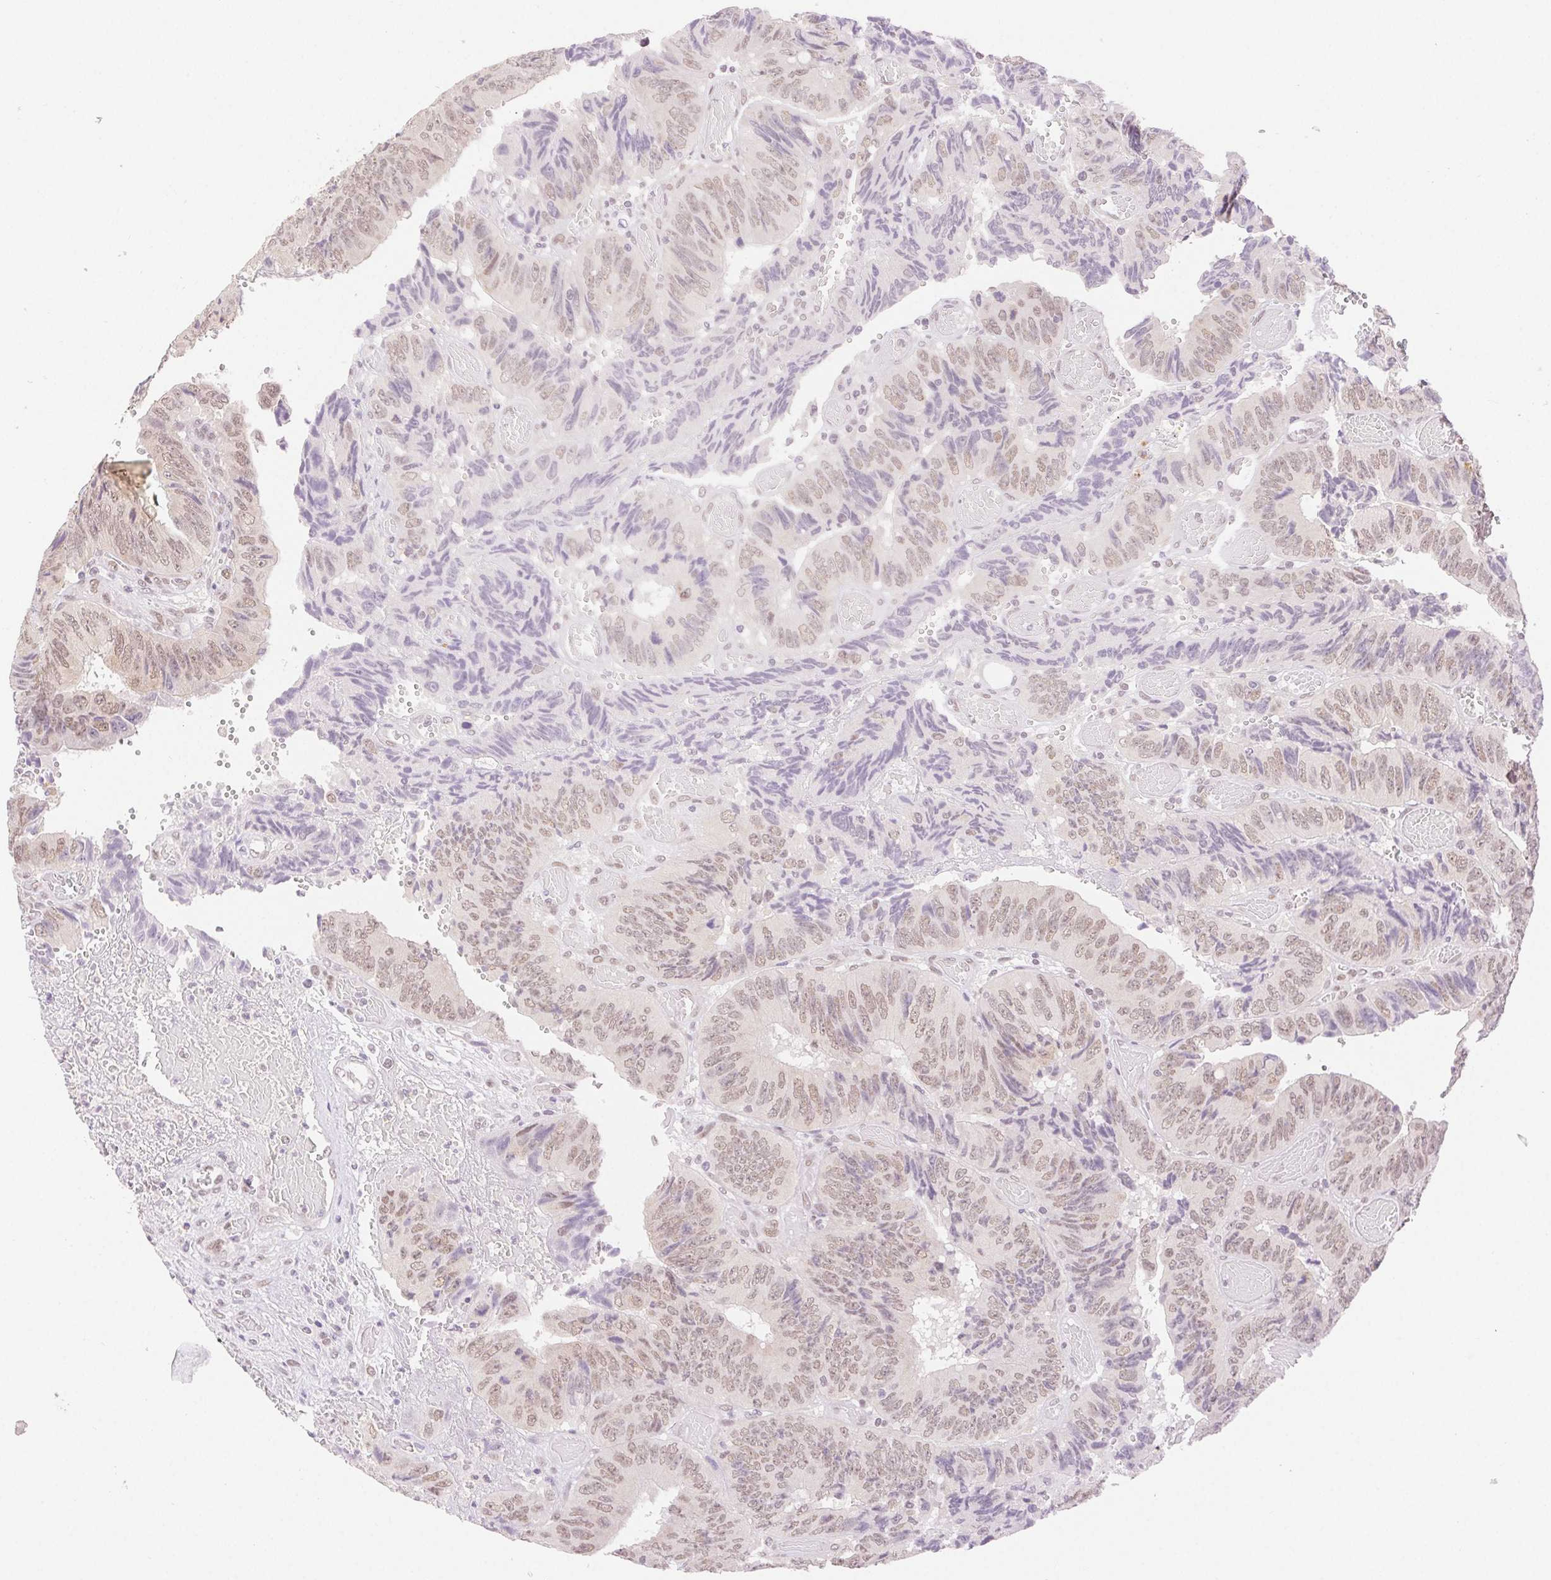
{"staining": {"intensity": "moderate", "quantity": "25%-75%", "location": "nuclear"}, "tissue": "colorectal cancer", "cell_type": "Tumor cells", "image_type": "cancer", "snomed": [{"axis": "morphology", "description": "Adenocarcinoma, NOS"}, {"axis": "topography", "description": "Colon"}], "caption": "Immunohistochemistry photomicrograph of human colorectal cancer stained for a protein (brown), which demonstrates medium levels of moderate nuclear expression in about 25%-75% of tumor cells.", "gene": "H2AZ2", "patient": {"sex": "female", "age": 84}}